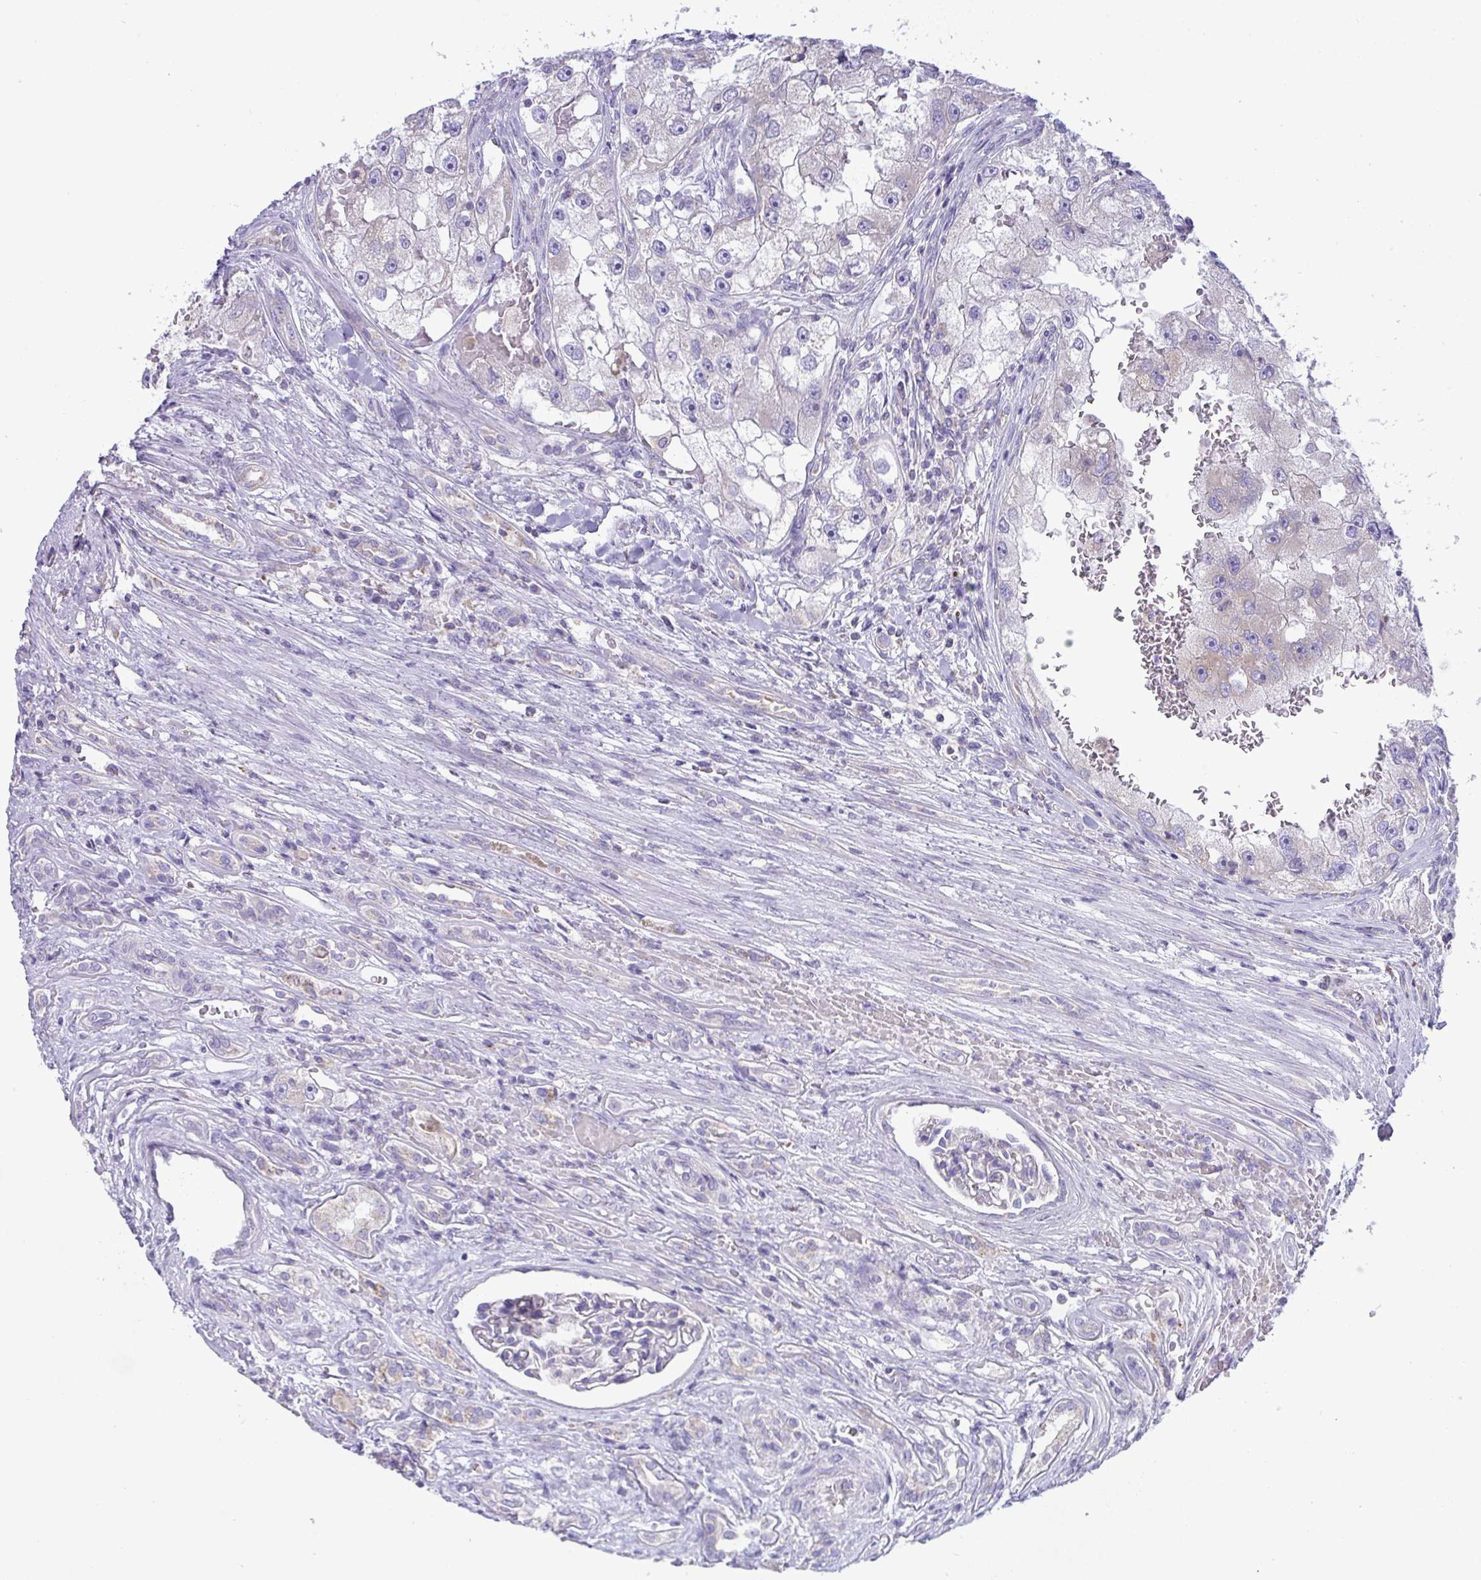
{"staining": {"intensity": "negative", "quantity": "none", "location": "none"}, "tissue": "renal cancer", "cell_type": "Tumor cells", "image_type": "cancer", "snomed": [{"axis": "morphology", "description": "Adenocarcinoma, NOS"}, {"axis": "topography", "description": "Kidney"}], "caption": "Immunohistochemical staining of renal cancer (adenocarcinoma) exhibits no significant expression in tumor cells. (DAB immunohistochemistry visualized using brightfield microscopy, high magnification).", "gene": "PLA2G12B", "patient": {"sex": "male", "age": 63}}